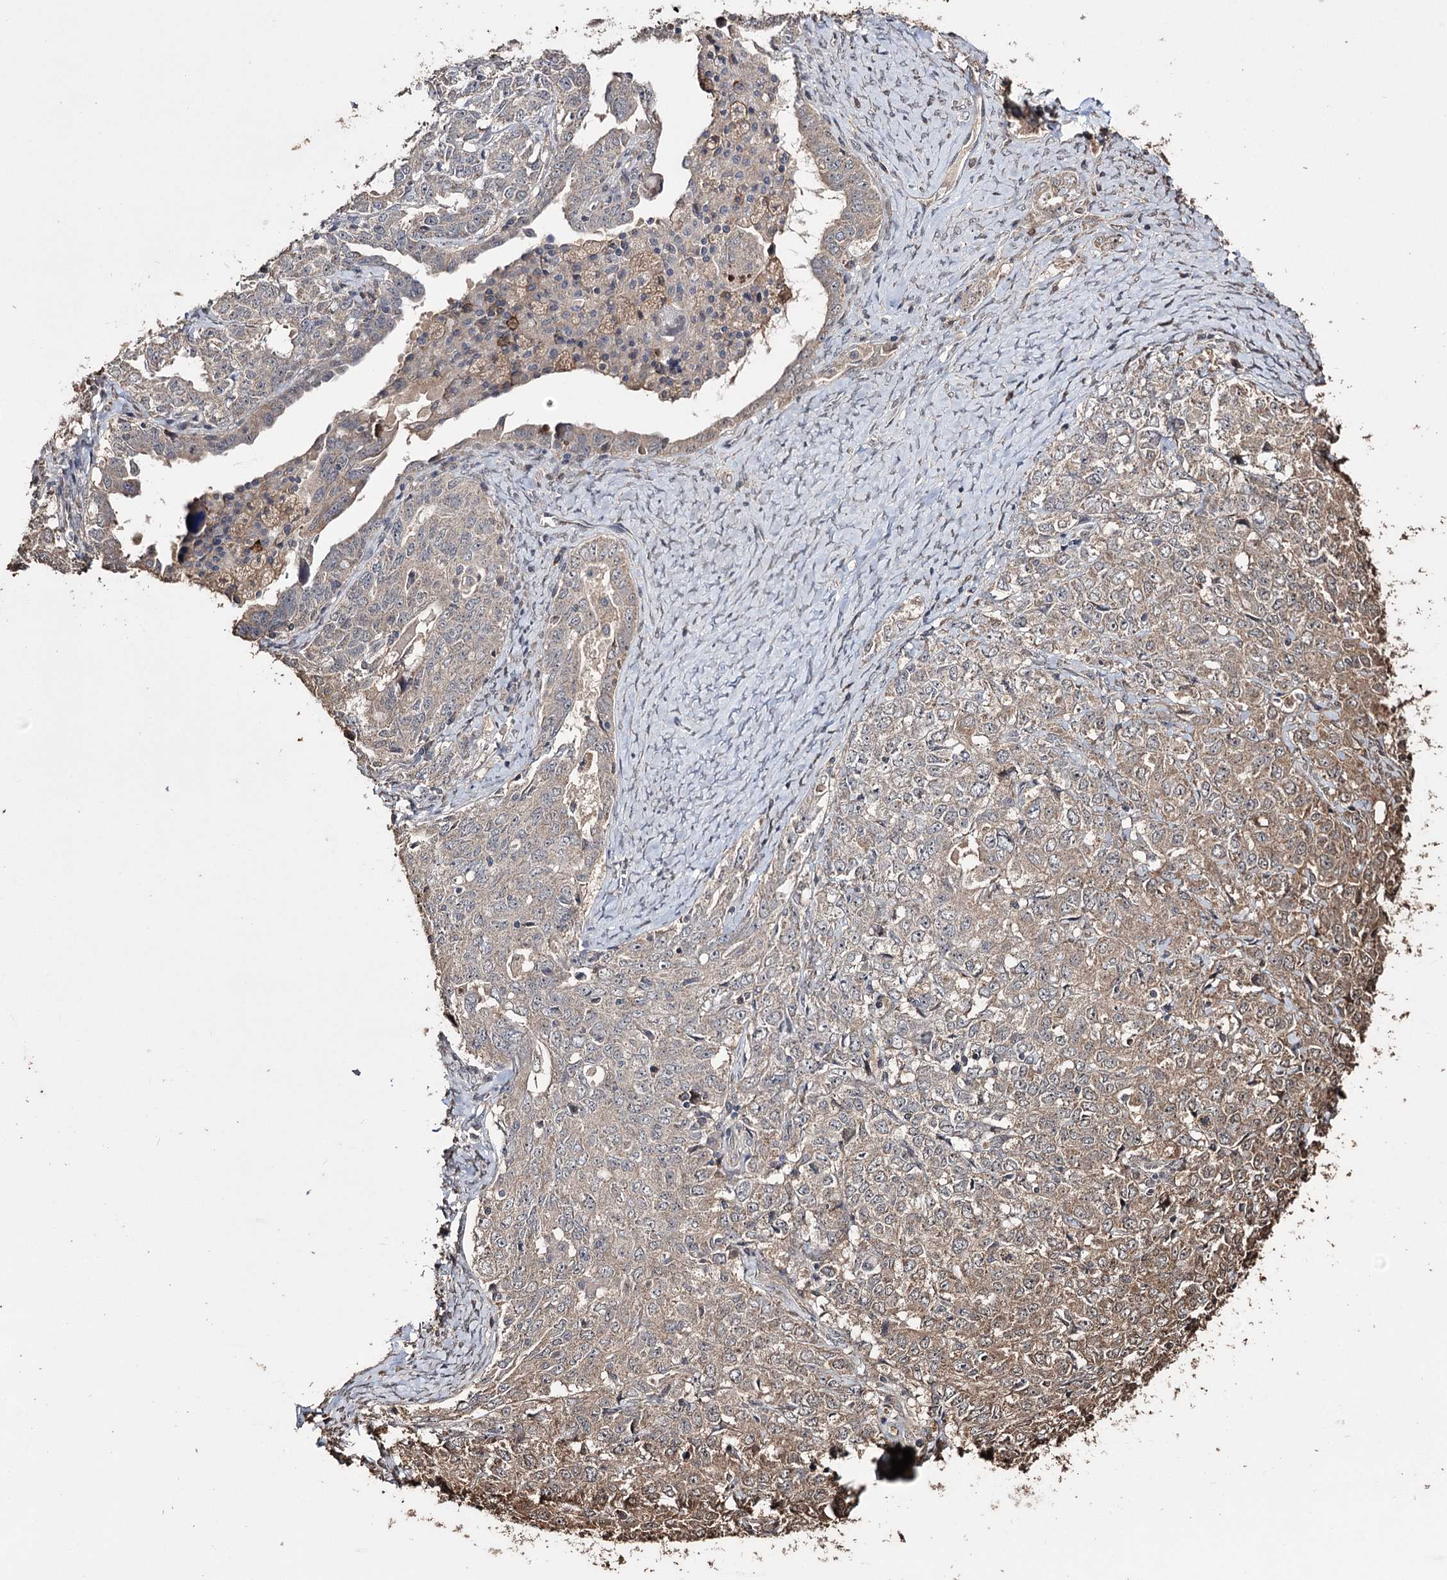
{"staining": {"intensity": "moderate", "quantity": "<25%", "location": "cytoplasmic/membranous"}, "tissue": "ovarian cancer", "cell_type": "Tumor cells", "image_type": "cancer", "snomed": [{"axis": "morphology", "description": "Carcinoma, endometroid"}, {"axis": "topography", "description": "Ovary"}], "caption": "Immunohistochemical staining of human ovarian endometroid carcinoma shows low levels of moderate cytoplasmic/membranous expression in approximately <25% of tumor cells. Using DAB (3,3'-diaminobenzidine) (brown) and hematoxylin (blue) stains, captured at high magnification using brightfield microscopy.", "gene": "ZNF662", "patient": {"sex": "female", "age": 62}}